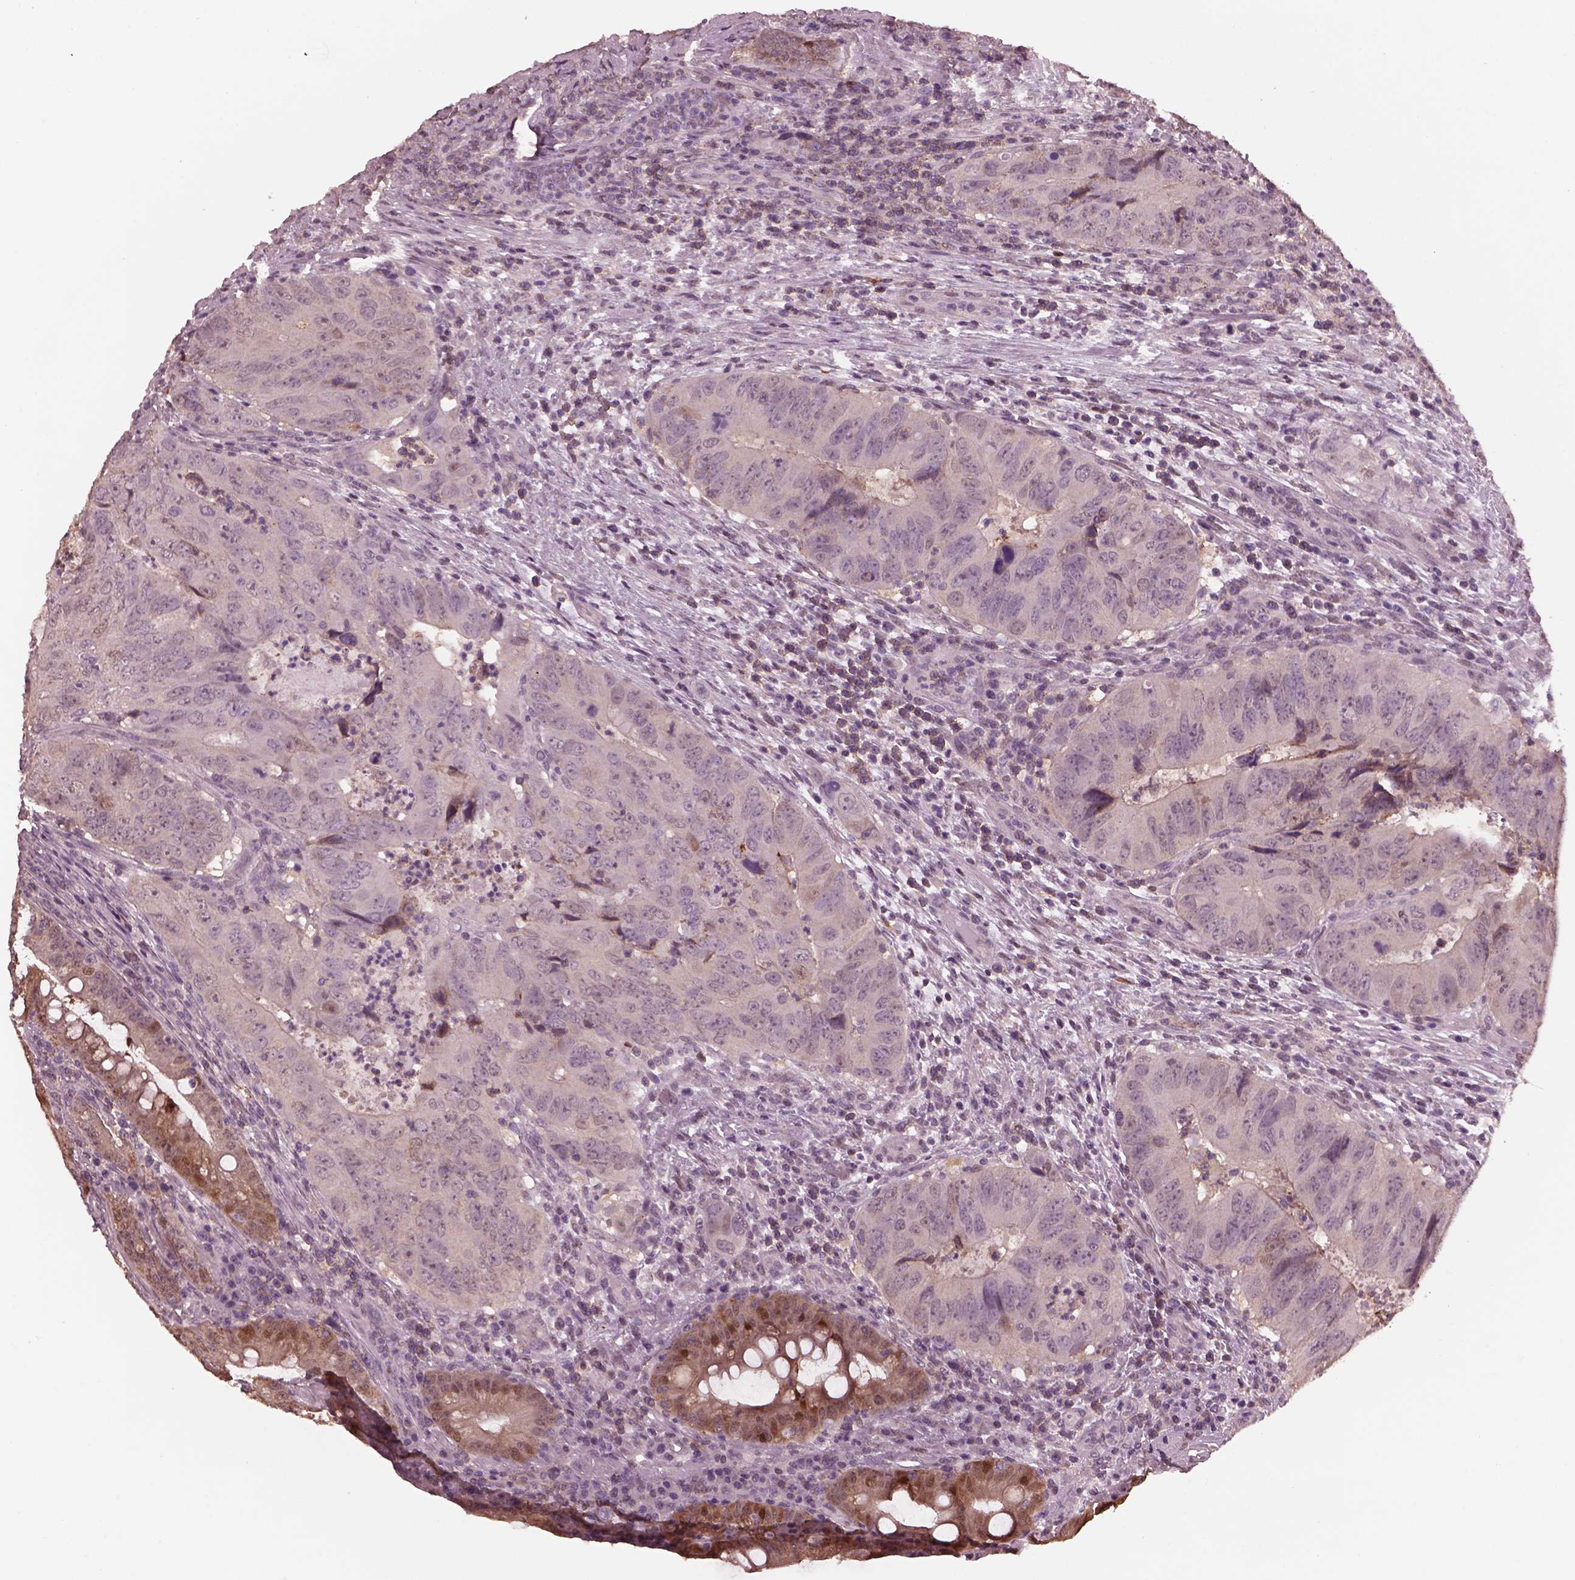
{"staining": {"intensity": "negative", "quantity": "none", "location": "none"}, "tissue": "colorectal cancer", "cell_type": "Tumor cells", "image_type": "cancer", "snomed": [{"axis": "morphology", "description": "Adenocarcinoma, NOS"}, {"axis": "topography", "description": "Colon"}], "caption": "High magnification brightfield microscopy of colorectal cancer stained with DAB (brown) and counterstained with hematoxylin (blue): tumor cells show no significant positivity.", "gene": "SRI", "patient": {"sex": "male", "age": 79}}